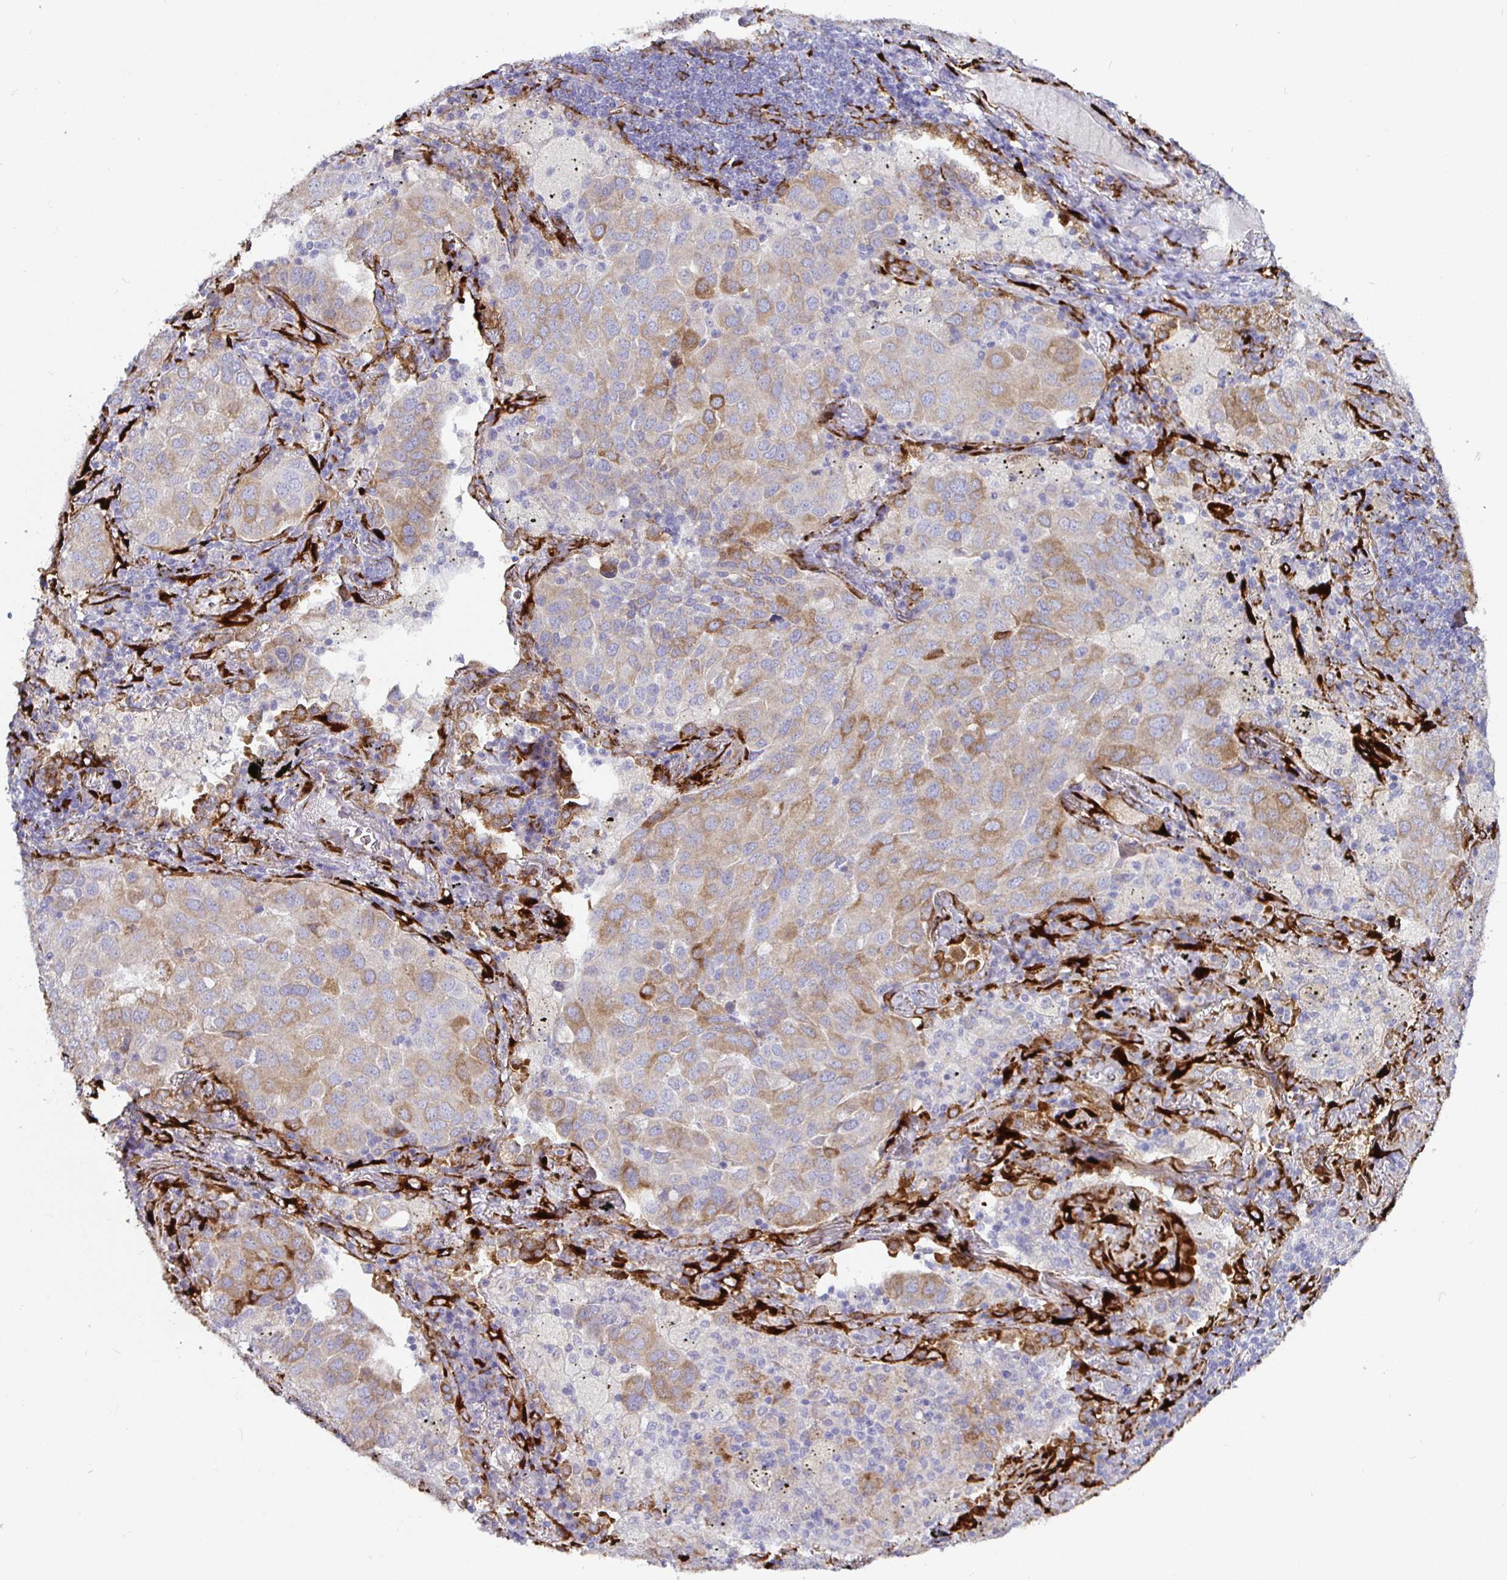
{"staining": {"intensity": "moderate", "quantity": "25%-75%", "location": "cytoplasmic/membranous"}, "tissue": "lung cancer", "cell_type": "Tumor cells", "image_type": "cancer", "snomed": [{"axis": "morphology", "description": "Adenocarcinoma, NOS"}, {"axis": "morphology", "description": "Adenocarcinoma, metastatic, NOS"}, {"axis": "topography", "description": "Lymph node"}, {"axis": "topography", "description": "Lung"}], "caption": "Brown immunohistochemical staining in adenocarcinoma (lung) shows moderate cytoplasmic/membranous staining in approximately 25%-75% of tumor cells.", "gene": "P4HA2", "patient": {"sex": "female", "age": 65}}